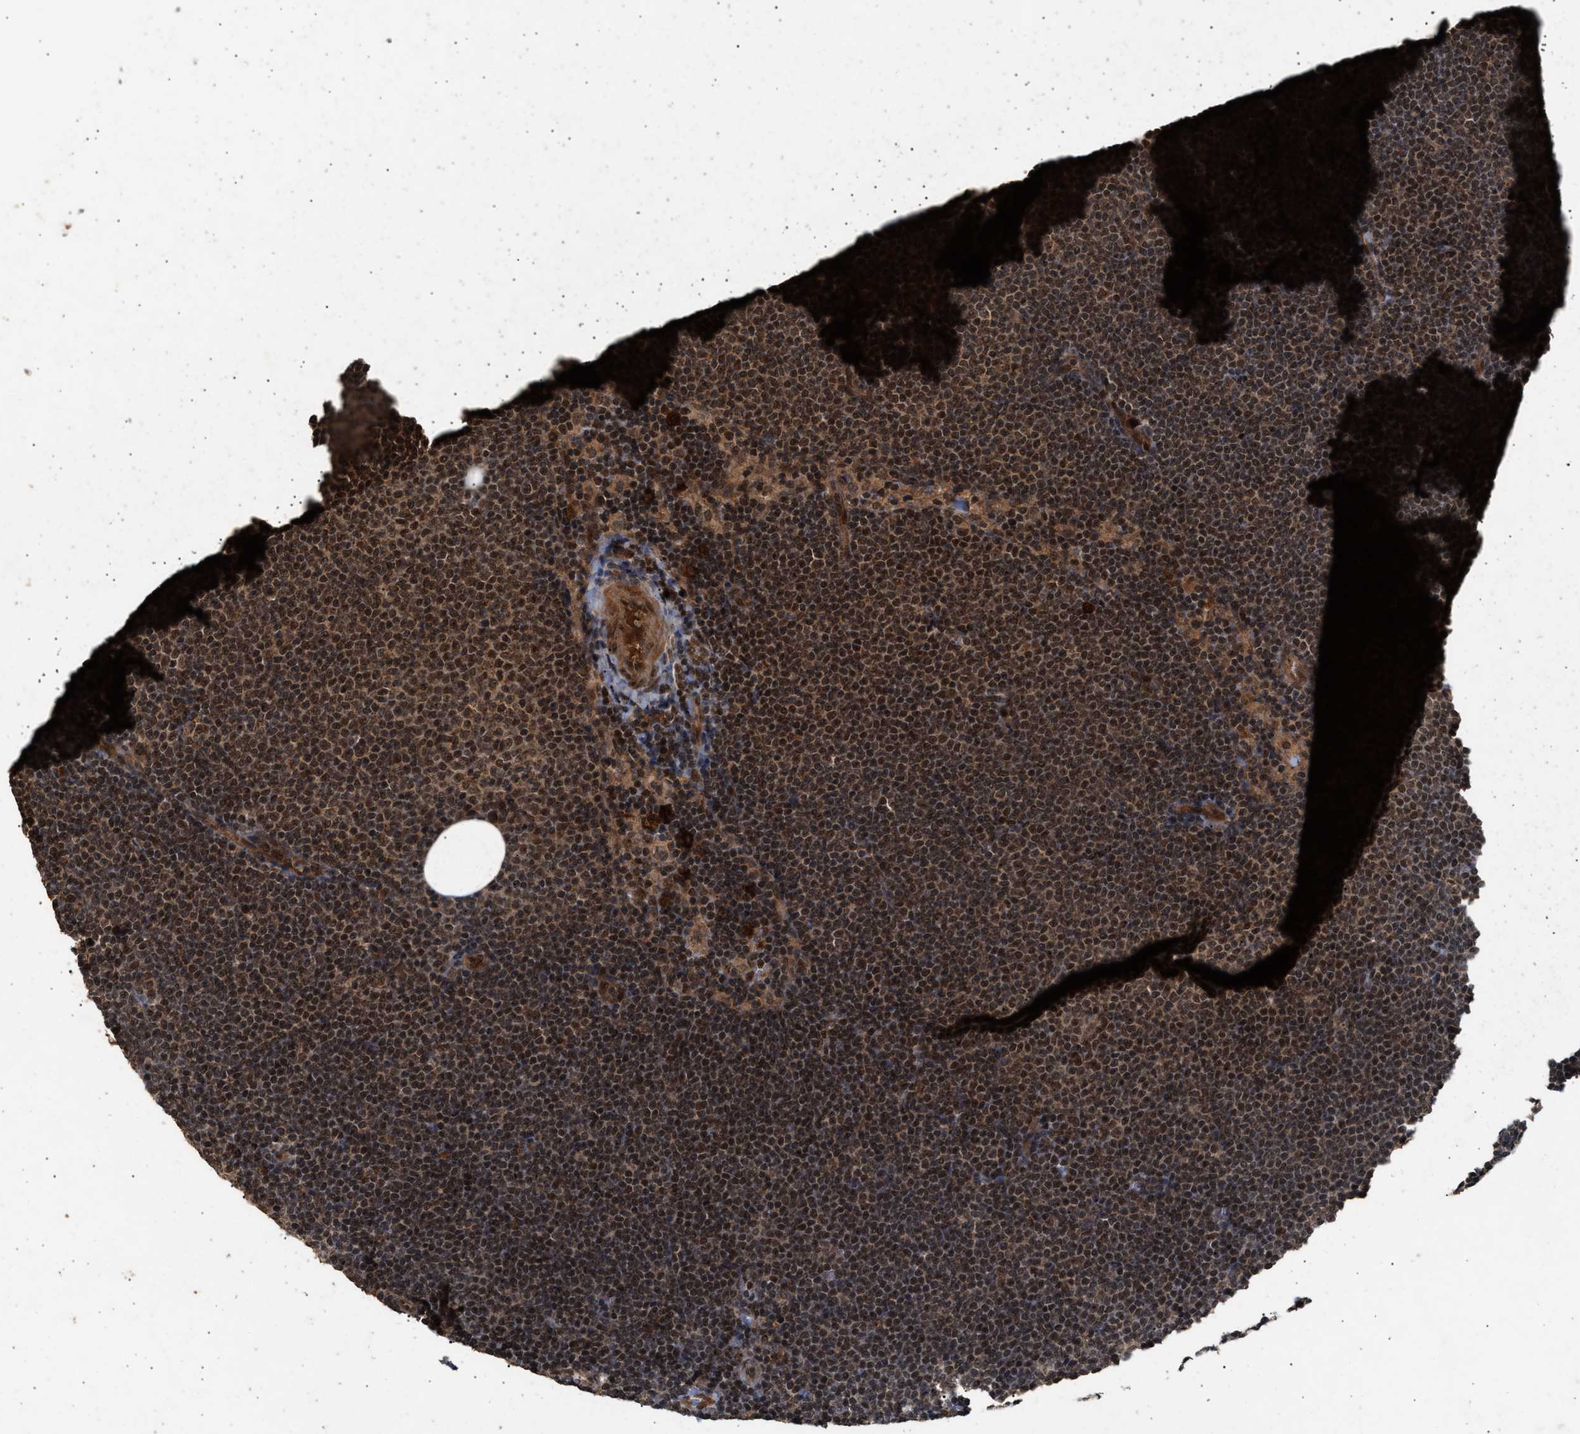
{"staining": {"intensity": "strong", "quantity": ">75%", "location": "nuclear"}, "tissue": "lymphoma", "cell_type": "Tumor cells", "image_type": "cancer", "snomed": [{"axis": "morphology", "description": "Malignant lymphoma, non-Hodgkin's type, Low grade"}, {"axis": "topography", "description": "Lymph node"}], "caption": "Tumor cells show high levels of strong nuclear expression in about >75% of cells in lymphoma. The protein is shown in brown color, while the nuclei are stained blue.", "gene": "RUSC2", "patient": {"sex": "female", "age": 53}}